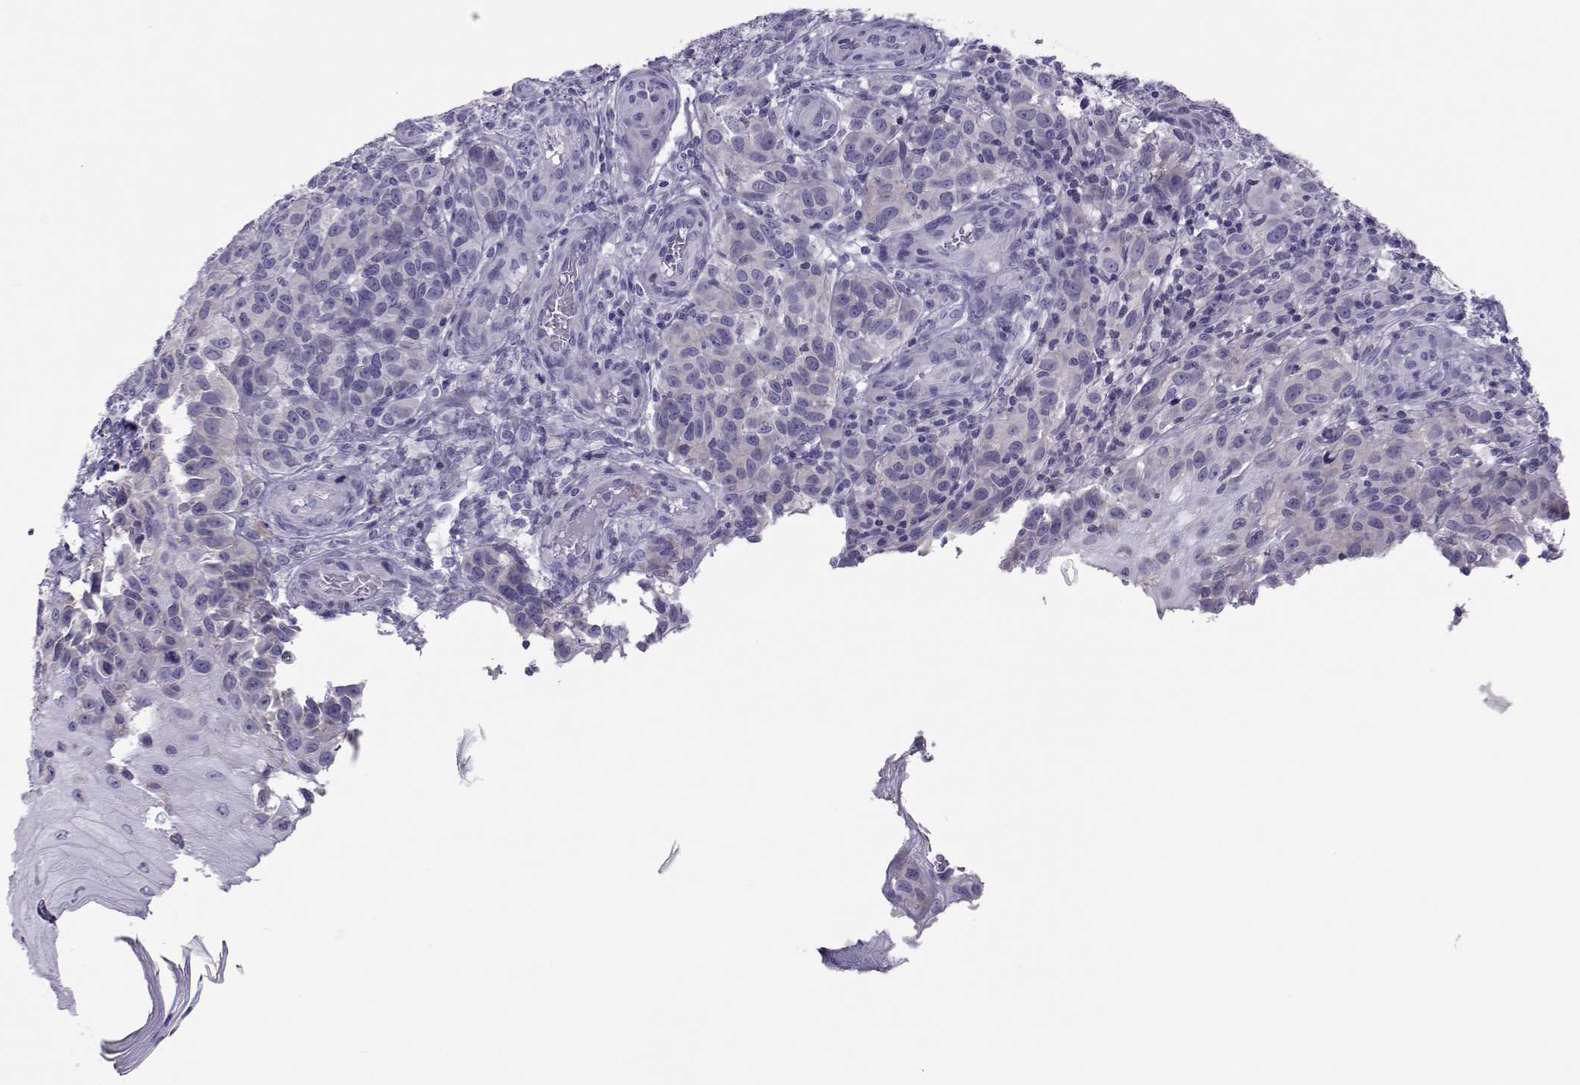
{"staining": {"intensity": "negative", "quantity": "none", "location": "none"}, "tissue": "melanoma", "cell_type": "Tumor cells", "image_type": "cancer", "snomed": [{"axis": "morphology", "description": "Malignant melanoma, NOS"}, {"axis": "topography", "description": "Skin"}], "caption": "Immunohistochemistry (IHC) image of neoplastic tissue: melanoma stained with DAB (3,3'-diaminobenzidine) shows no significant protein staining in tumor cells.", "gene": "TRPM7", "patient": {"sex": "female", "age": 53}}